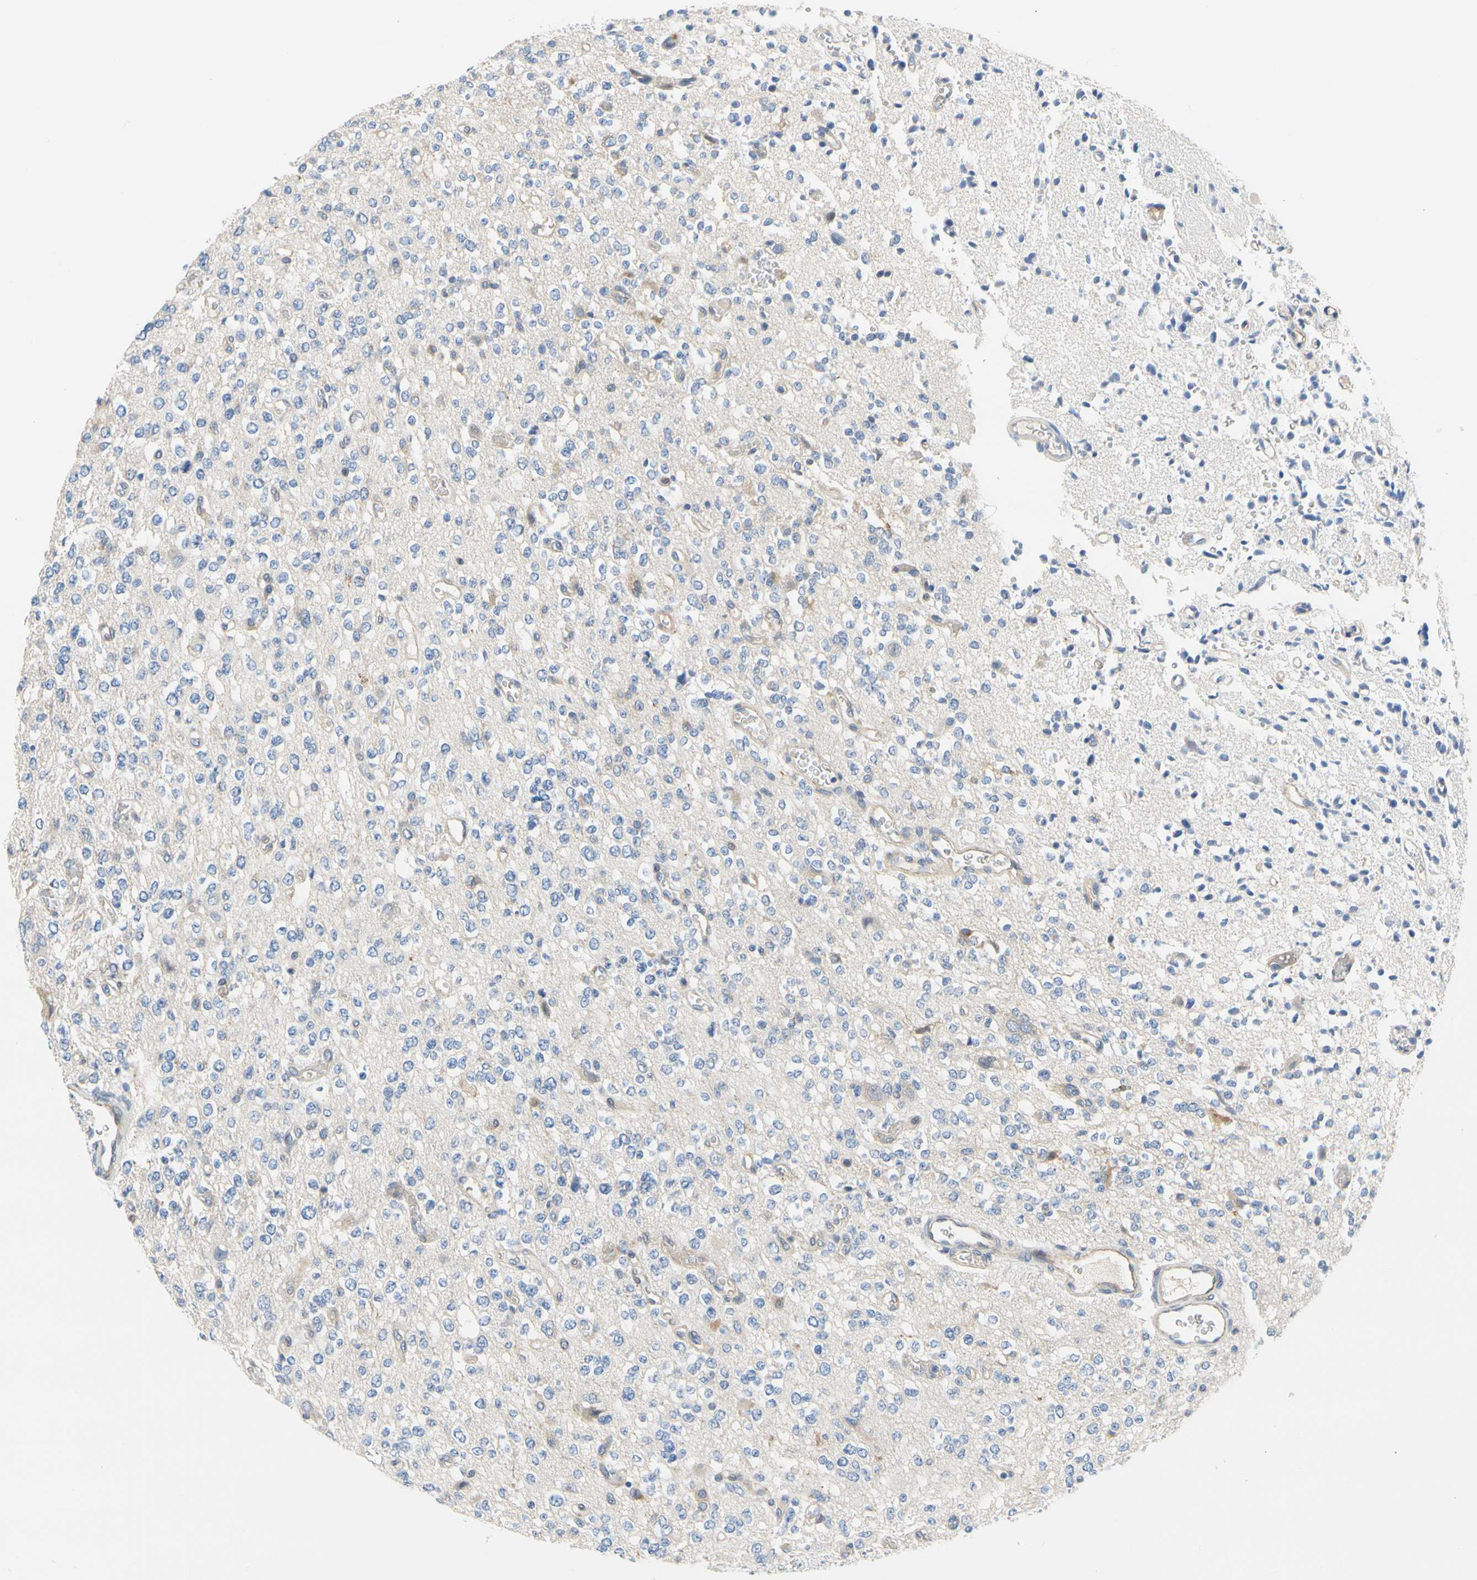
{"staining": {"intensity": "negative", "quantity": "none", "location": "none"}, "tissue": "glioma", "cell_type": "Tumor cells", "image_type": "cancer", "snomed": [{"axis": "morphology", "description": "Glioma, malignant, Low grade"}, {"axis": "topography", "description": "Brain"}], "caption": "Protein analysis of malignant glioma (low-grade) demonstrates no significant staining in tumor cells.", "gene": "ZNF236", "patient": {"sex": "male", "age": 38}}